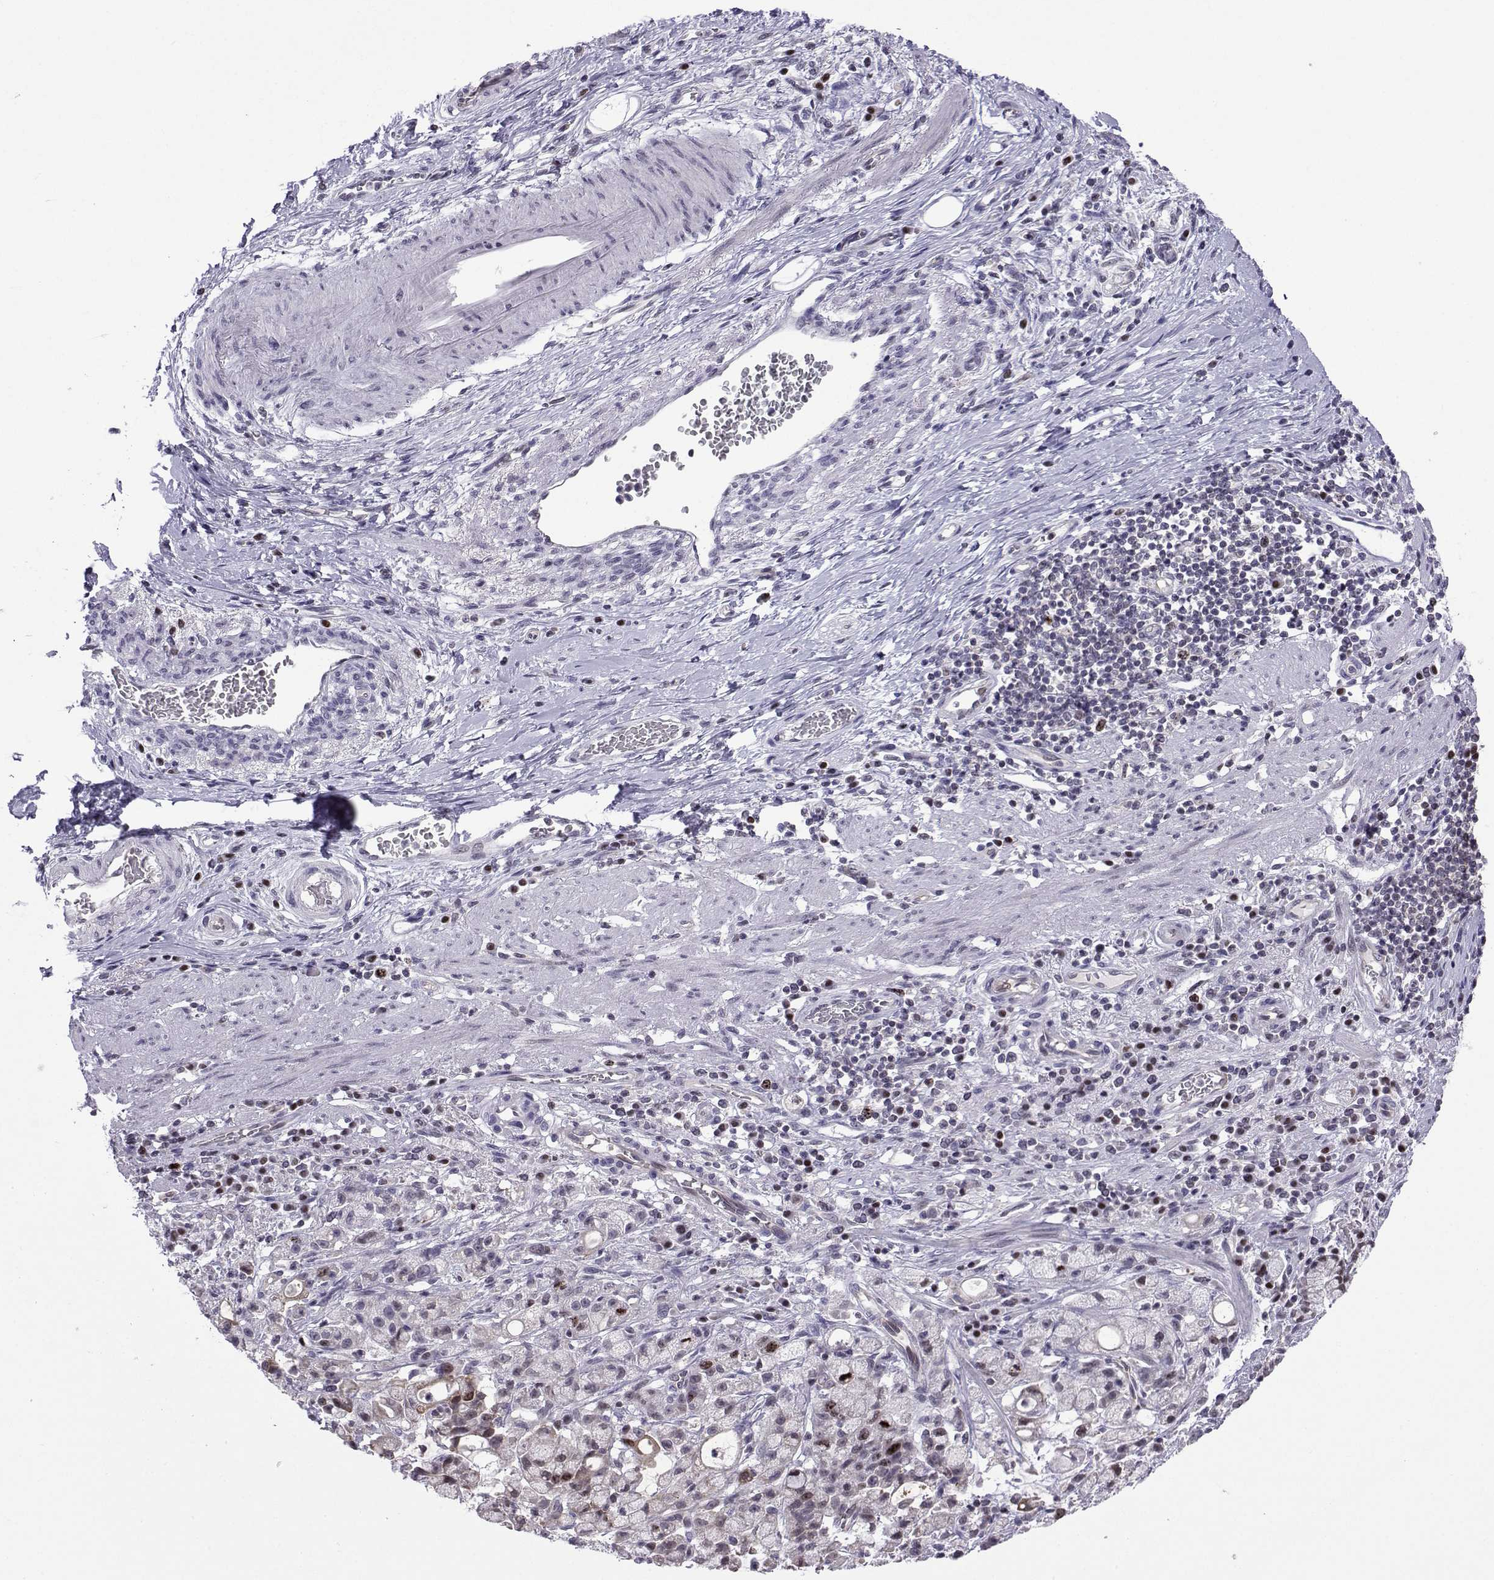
{"staining": {"intensity": "moderate", "quantity": "<25%", "location": "nuclear"}, "tissue": "stomach cancer", "cell_type": "Tumor cells", "image_type": "cancer", "snomed": [{"axis": "morphology", "description": "Adenocarcinoma, NOS"}, {"axis": "topography", "description": "Stomach"}], "caption": "Human stomach cancer (adenocarcinoma) stained with a protein marker shows moderate staining in tumor cells.", "gene": "INCENP", "patient": {"sex": "male", "age": 58}}